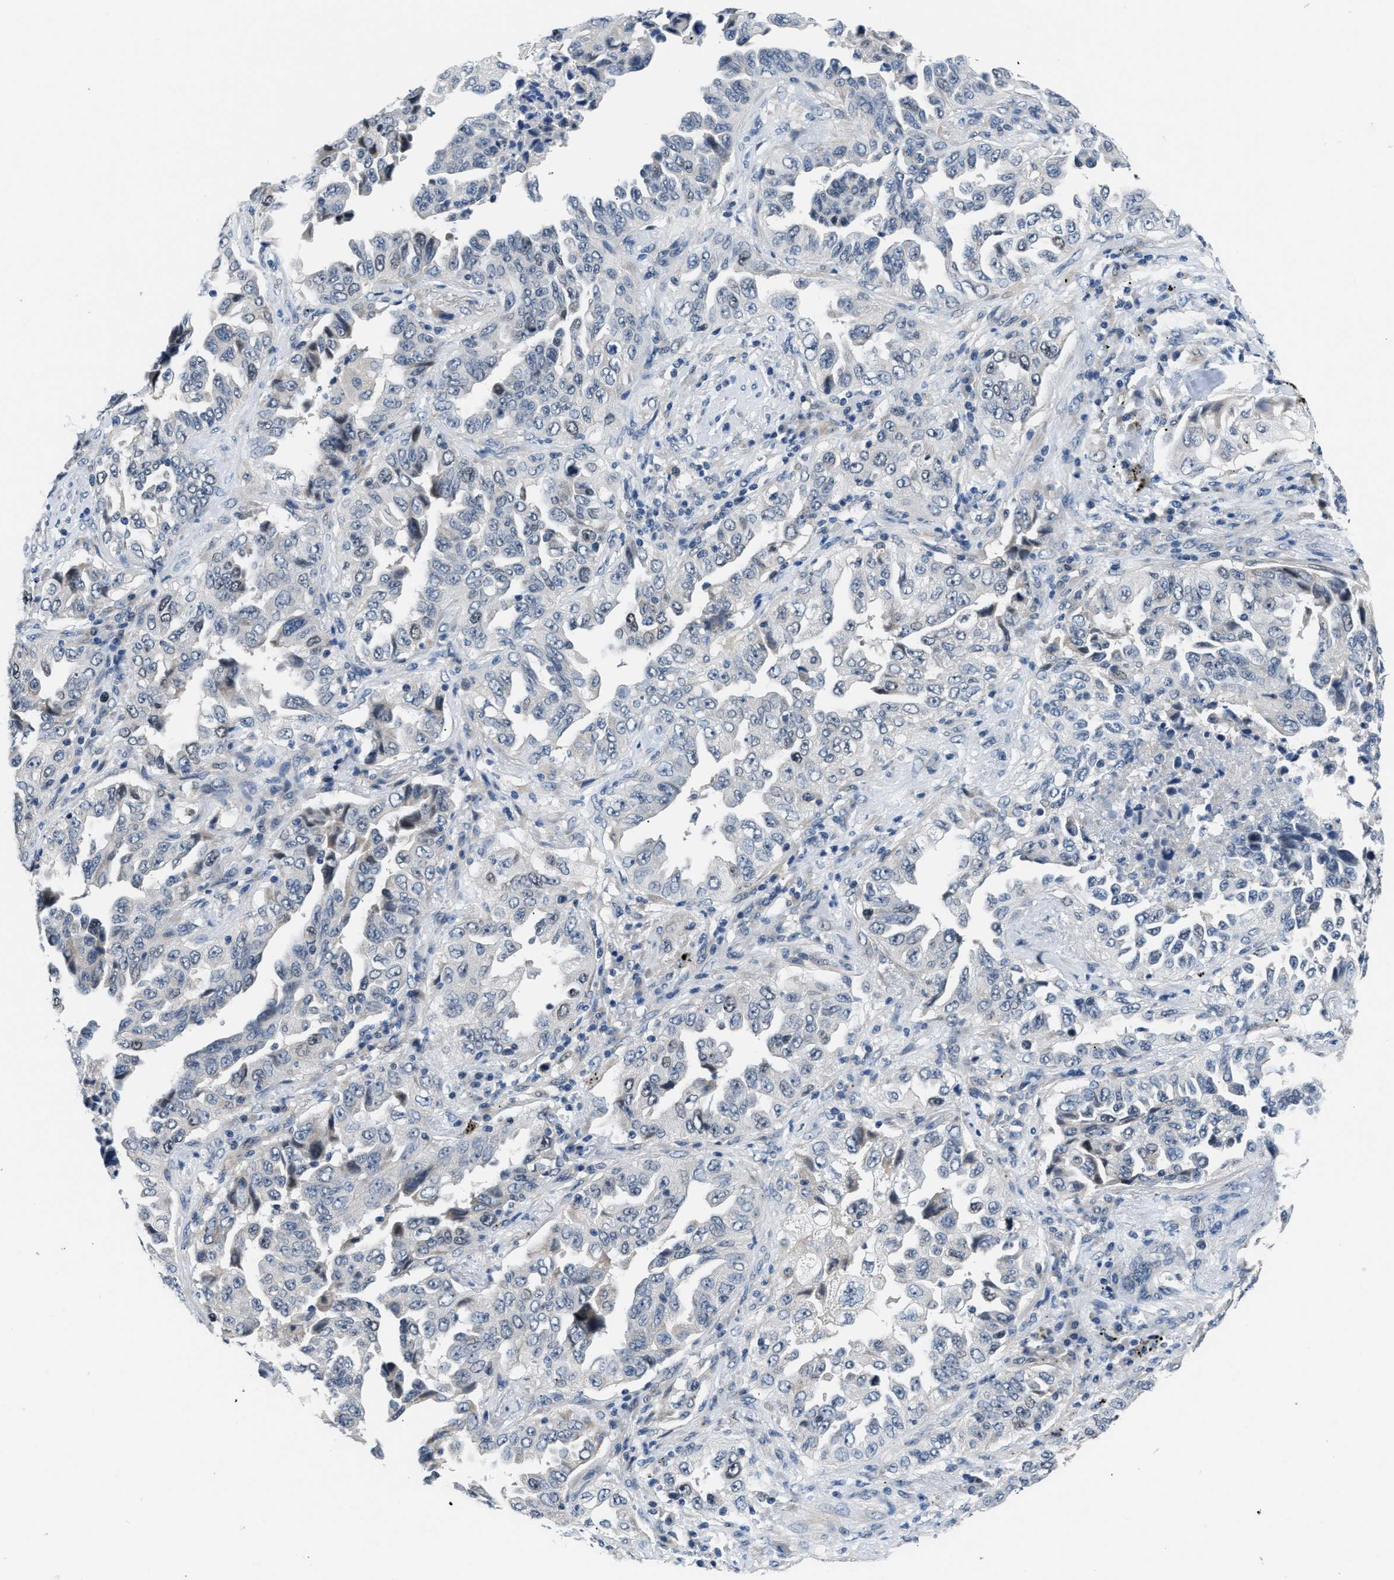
{"staining": {"intensity": "negative", "quantity": "none", "location": "none"}, "tissue": "lung cancer", "cell_type": "Tumor cells", "image_type": "cancer", "snomed": [{"axis": "morphology", "description": "Adenocarcinoma, NOS"}, {"axis": "topography", "description": "Lung"}], "caption": "The IHC histopathology image has no significant positivity in tumor cells of adenocarcinoma (lung) tissue.", "gene": "CLGN", "patient": {"sex": "female", "age": 51}}